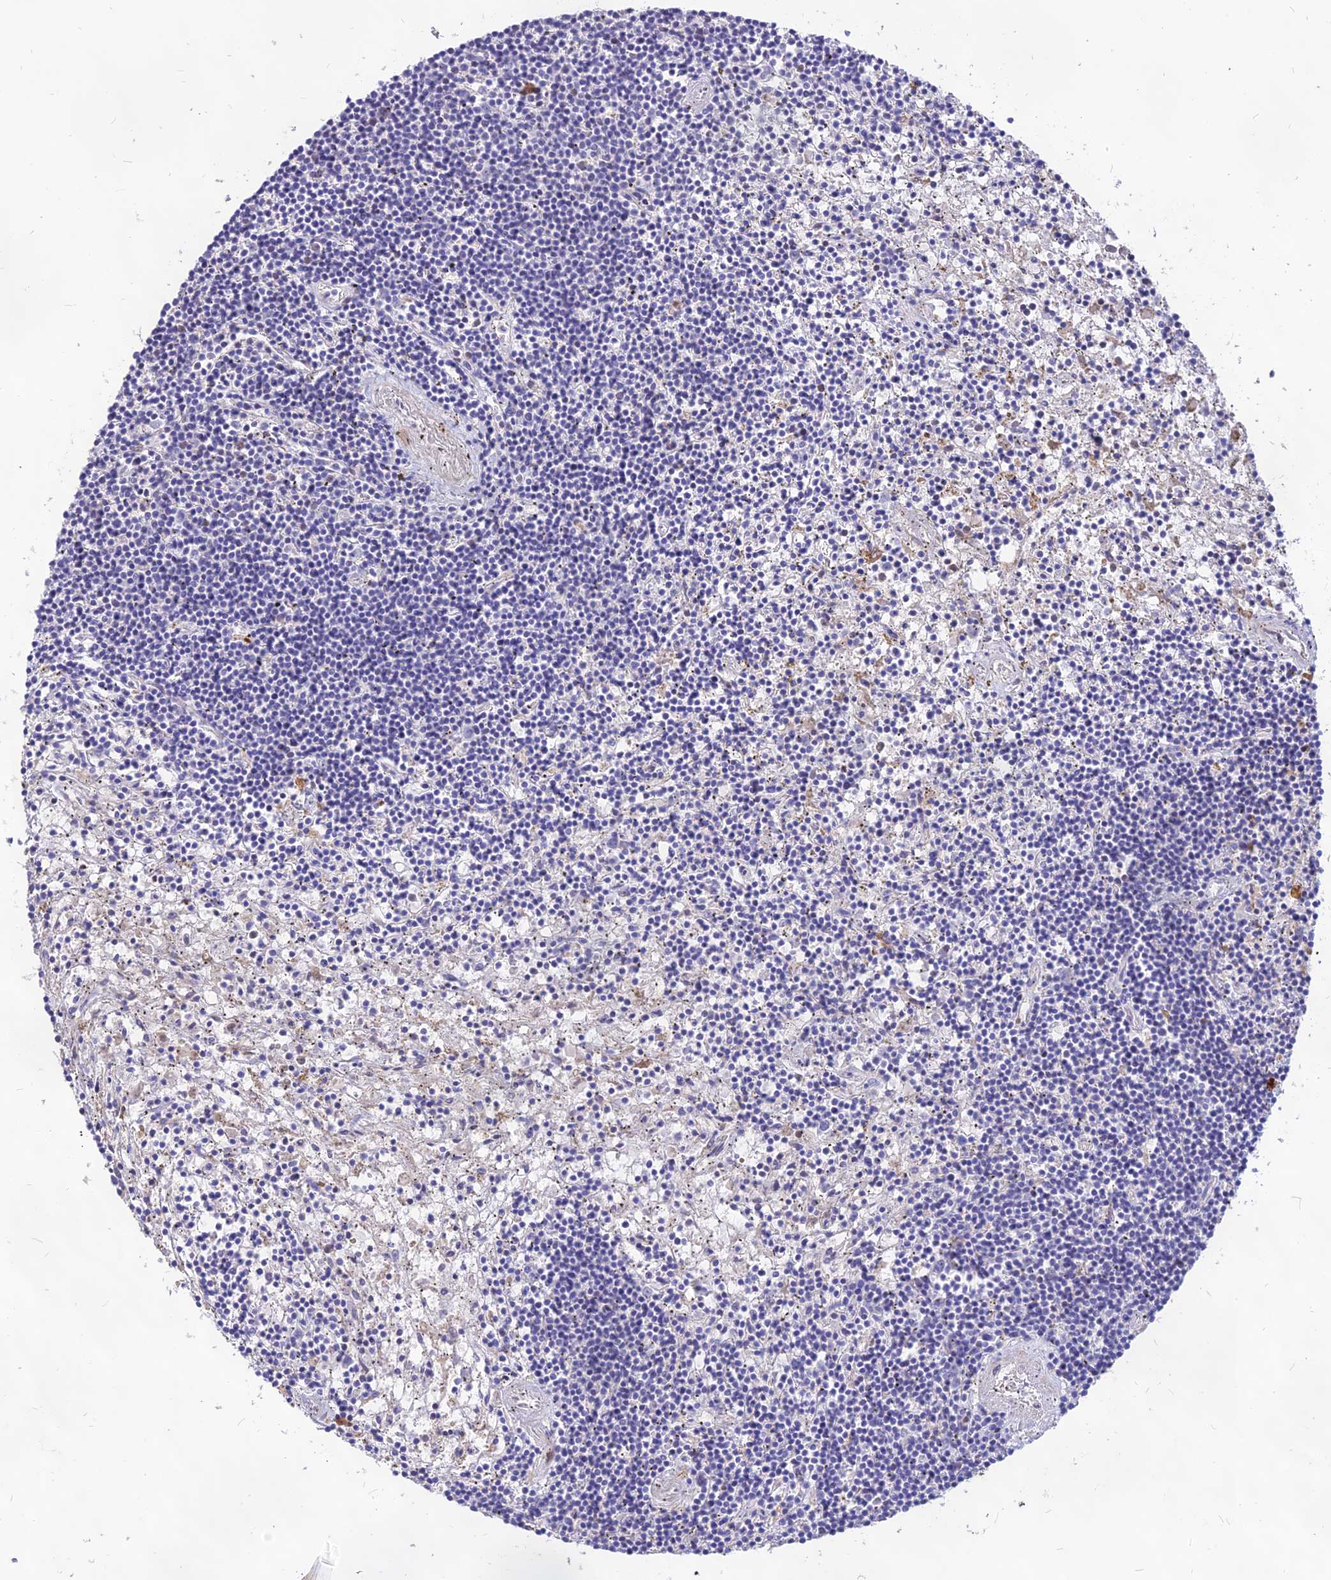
{"staining": {"intensity": "negative", "quantity": "none", "location": "none"}, "tissue": "lymphoma", "cell_type": "Tumor cells", "image_type": "cancer", "snomed": [{"axis": "morphology", "description": "Malignant lymphoma, non-Hodgkin's type, Low grade"}, {"axis": "topography", "description": "Spleen"}], "caption": "High magnification brightfield microscopy of lymphoma stained with DAB (brown) and counterstained with hematoxylin (blue): tumor cells show no significant expression. Nuclei are stained in blue.", "gene": "RIMOC1", "patient": {"sex": "male", "age": 76}}